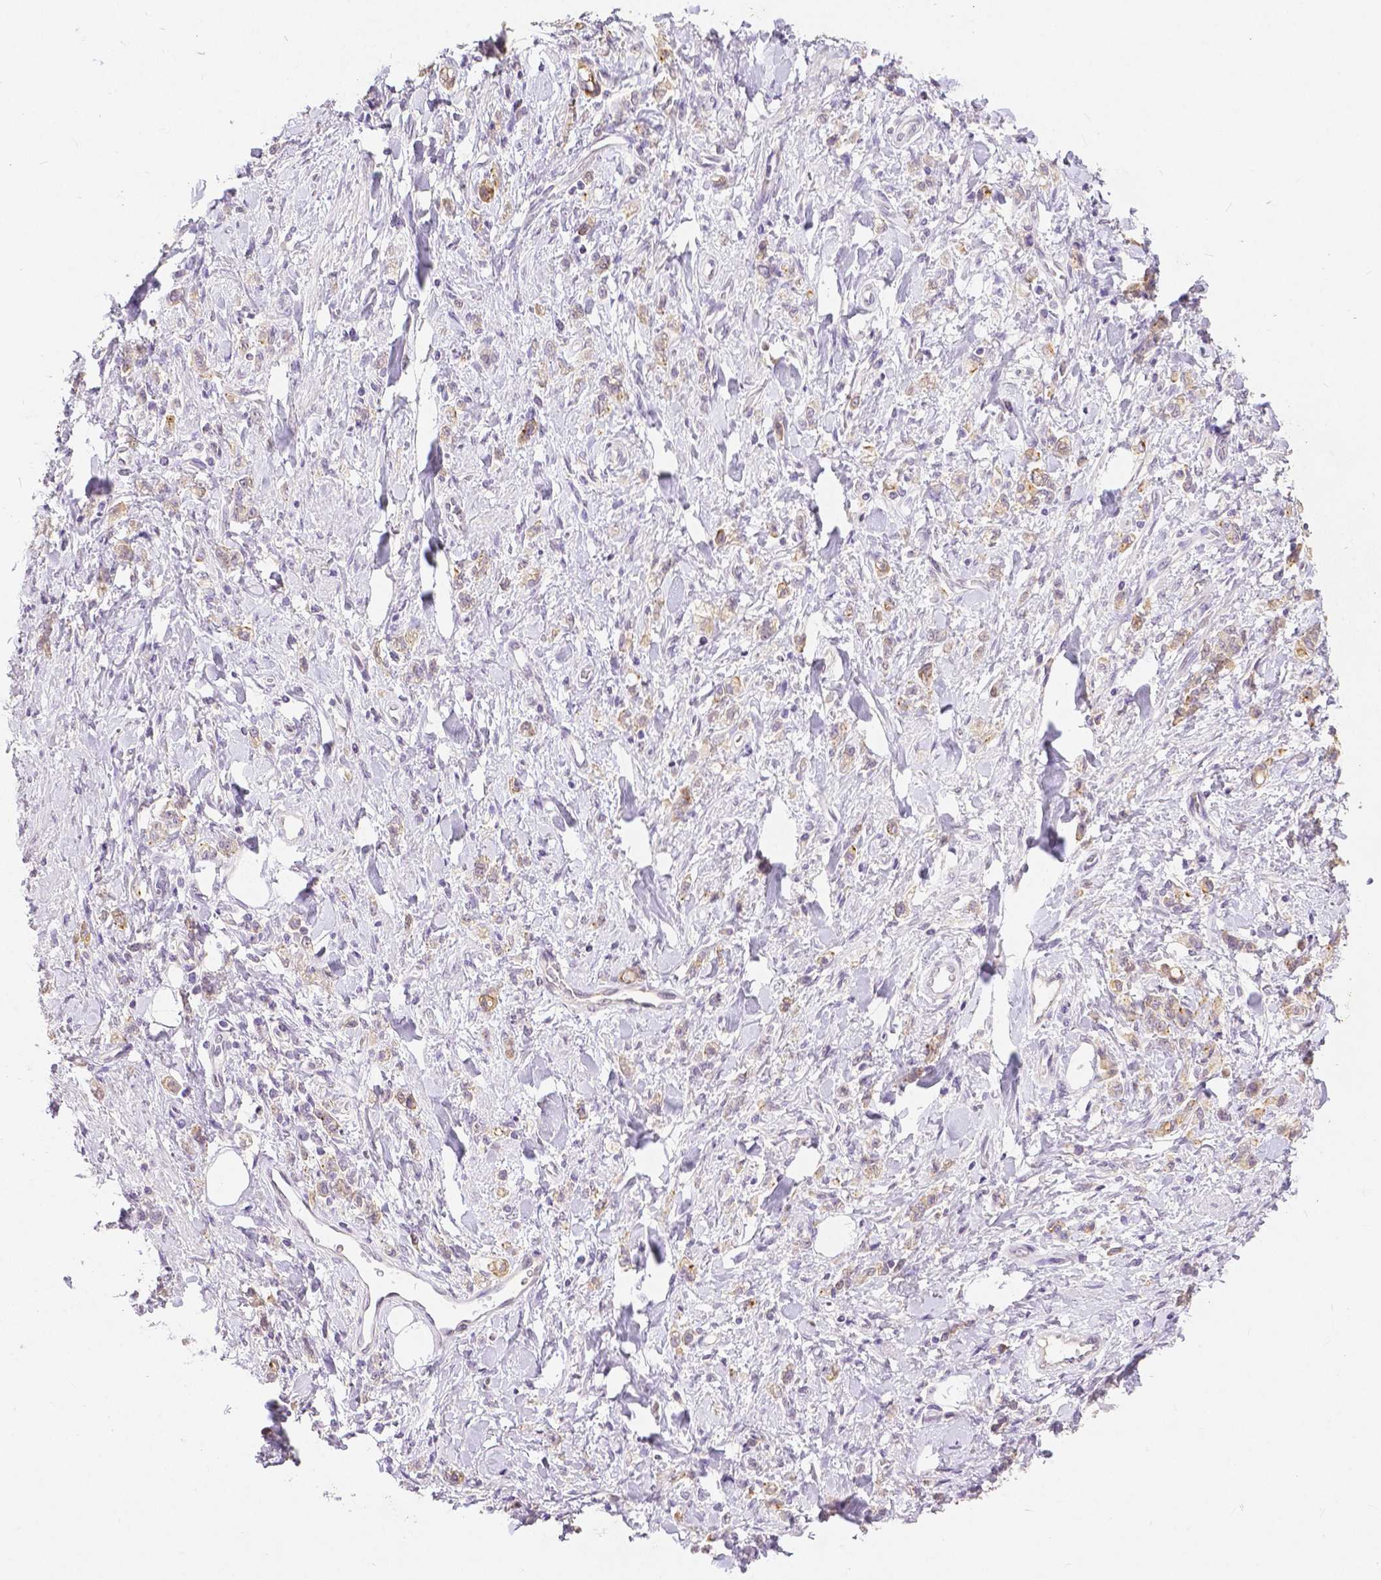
{"staining": {"intensity": "weak", "quantity": ">75%", "location": "cytoplasmic/membranous"}, "tissue": "stomach cancer", "cell_type": "Tumor cells", "image_type": "cancer", "snomed": [{"axis": "morphology", "description": "Adenocarcinoma, NOS"}, {"axis": "topography", "description": "Stomach"}], "caption": "Adenocarcinoma (stomach) stained with a brown dye reveals weak cytoplasmic/membranous positive expression in approximately >75% of tumor cells.", "gene": "OCLN", "patient": {"sex": "male", "age": 77}}